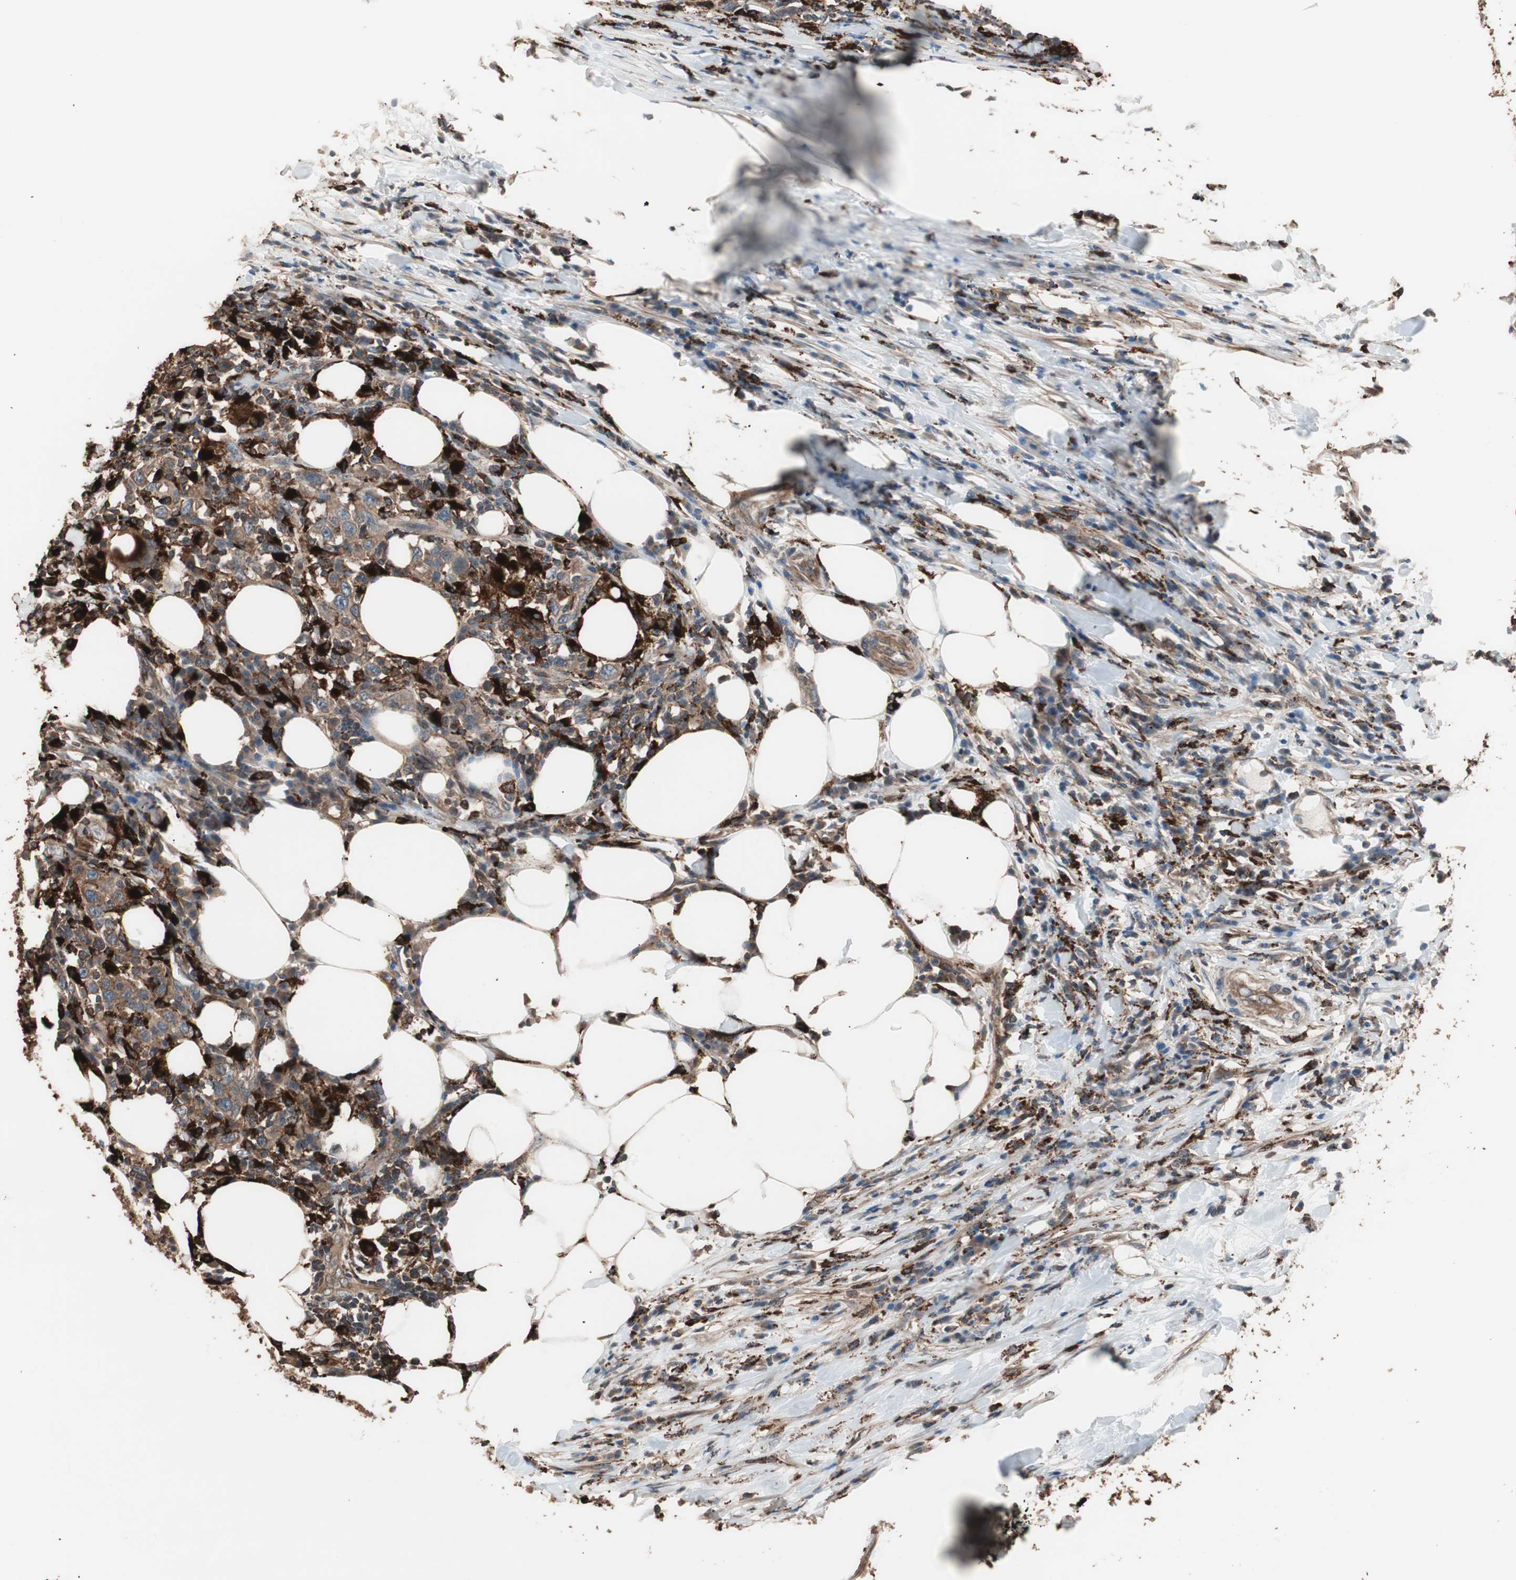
{"staining": {"intensity": "moderate", "quantity": ">75%", "location": "cytoplasmic/membranous"}, "tissue": "urothelial cancer", "cell_type": "Tumor cells", "image_type": "cancer", "snomed": [{"axis": "morphology", "description": "Urothelial carcinoma, High grade"}, {"axis": "topography", "description": "Urinary bladder"}], "caption": "There is medium levels of moderate cytoplasmic/membranous positivity in tumor cells of urothelial carcinoma (high-grade), as demonstrated by immunohistochemical staining (brown color).", "gene": "CCT3", "patient": {"sex": "male", "age": 61}}